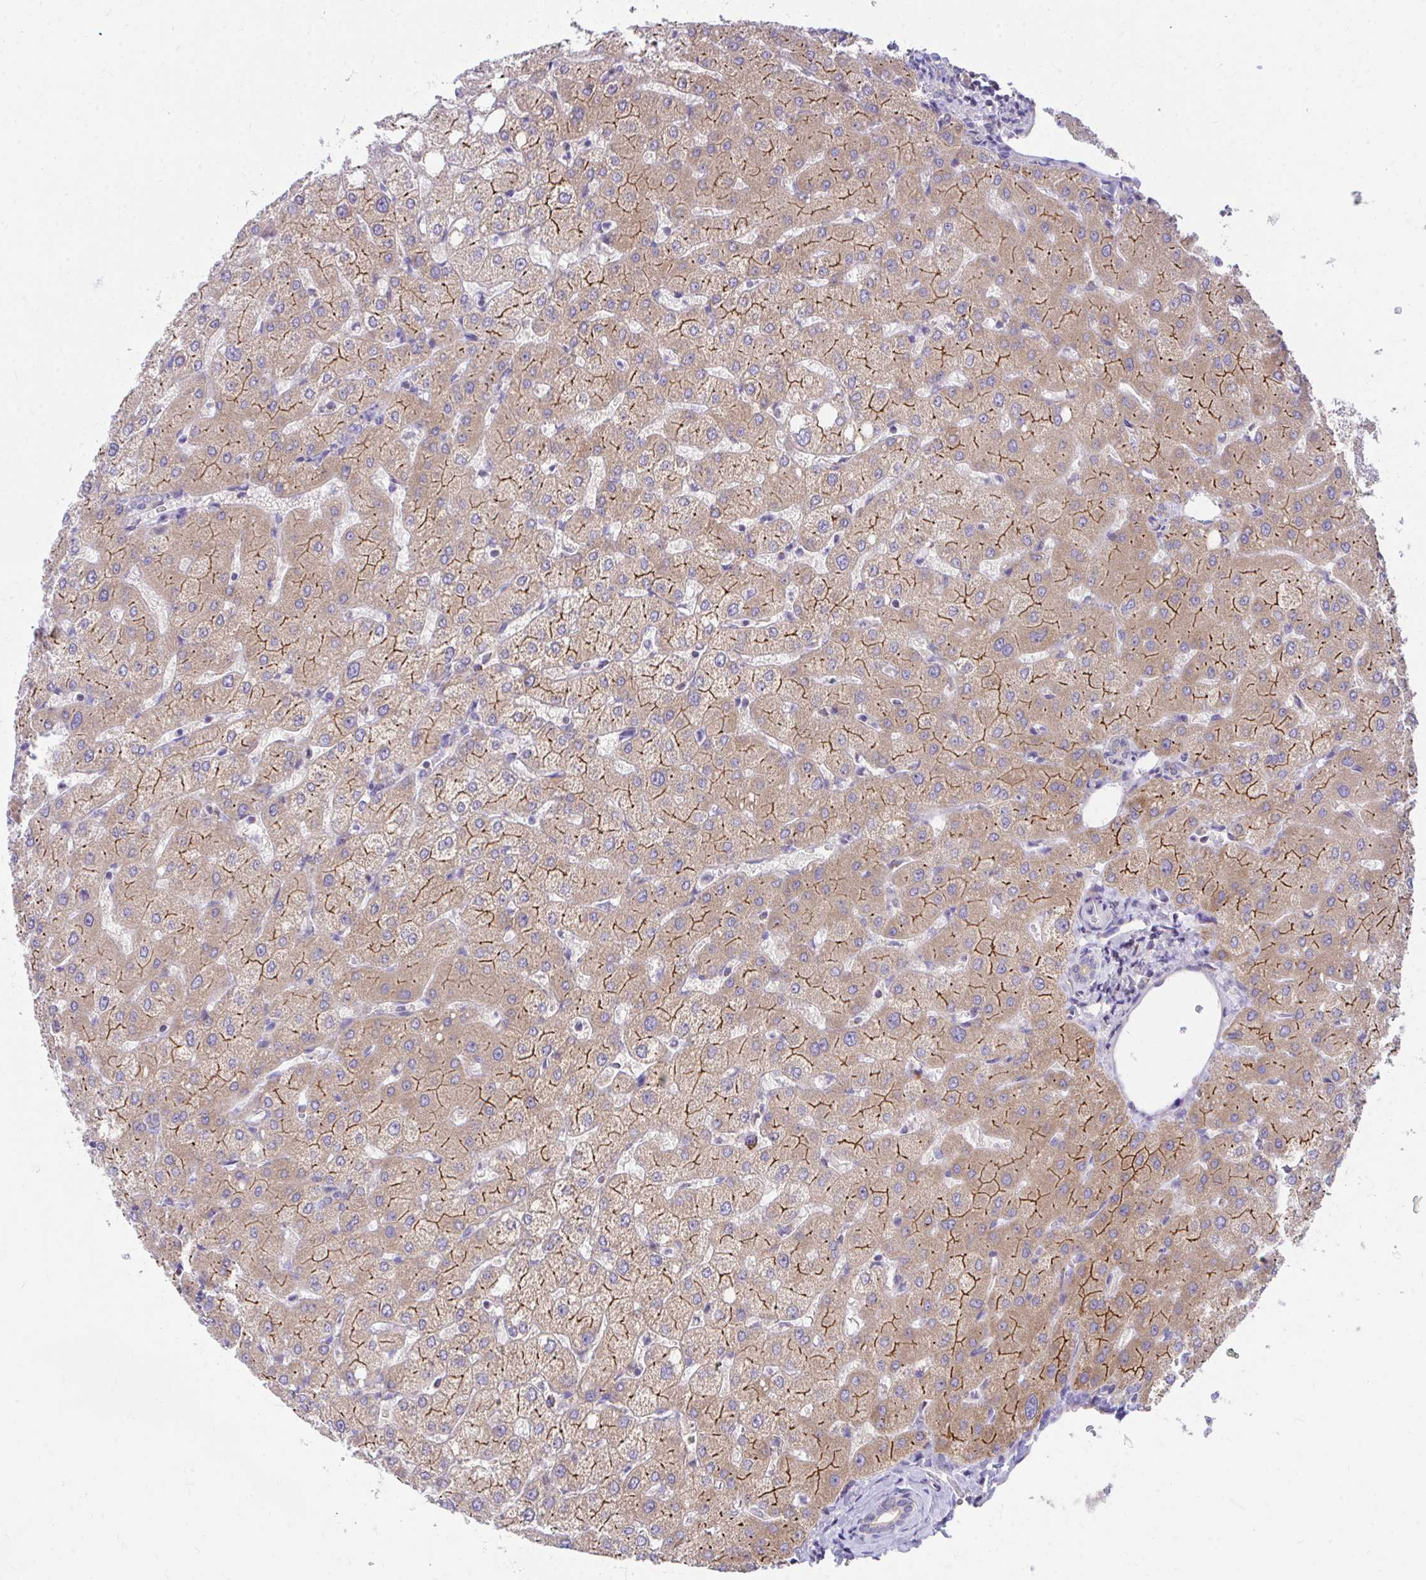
{"staining": {"intensity": "negative", "quantity": "none", "location": "none"}, "tissue": "liver", "cell_type": "Cholangiocytes", "image_type": "normal", "snomed": [{"axis": "morphology", "description": "Normal tissue, NOS"}, {"axis": "topography", "description": "Liver"}], "caption": "Normal liver was stained to show a protein in brown. There is no significant staining in cholangiocytes. Brightfield microscopy of IHC stained with DAB (brown) and hematoxylin (blue), captured at high magnification.", "gene": "MRPL19", "patient": {"sex": "female", "age": 54}}